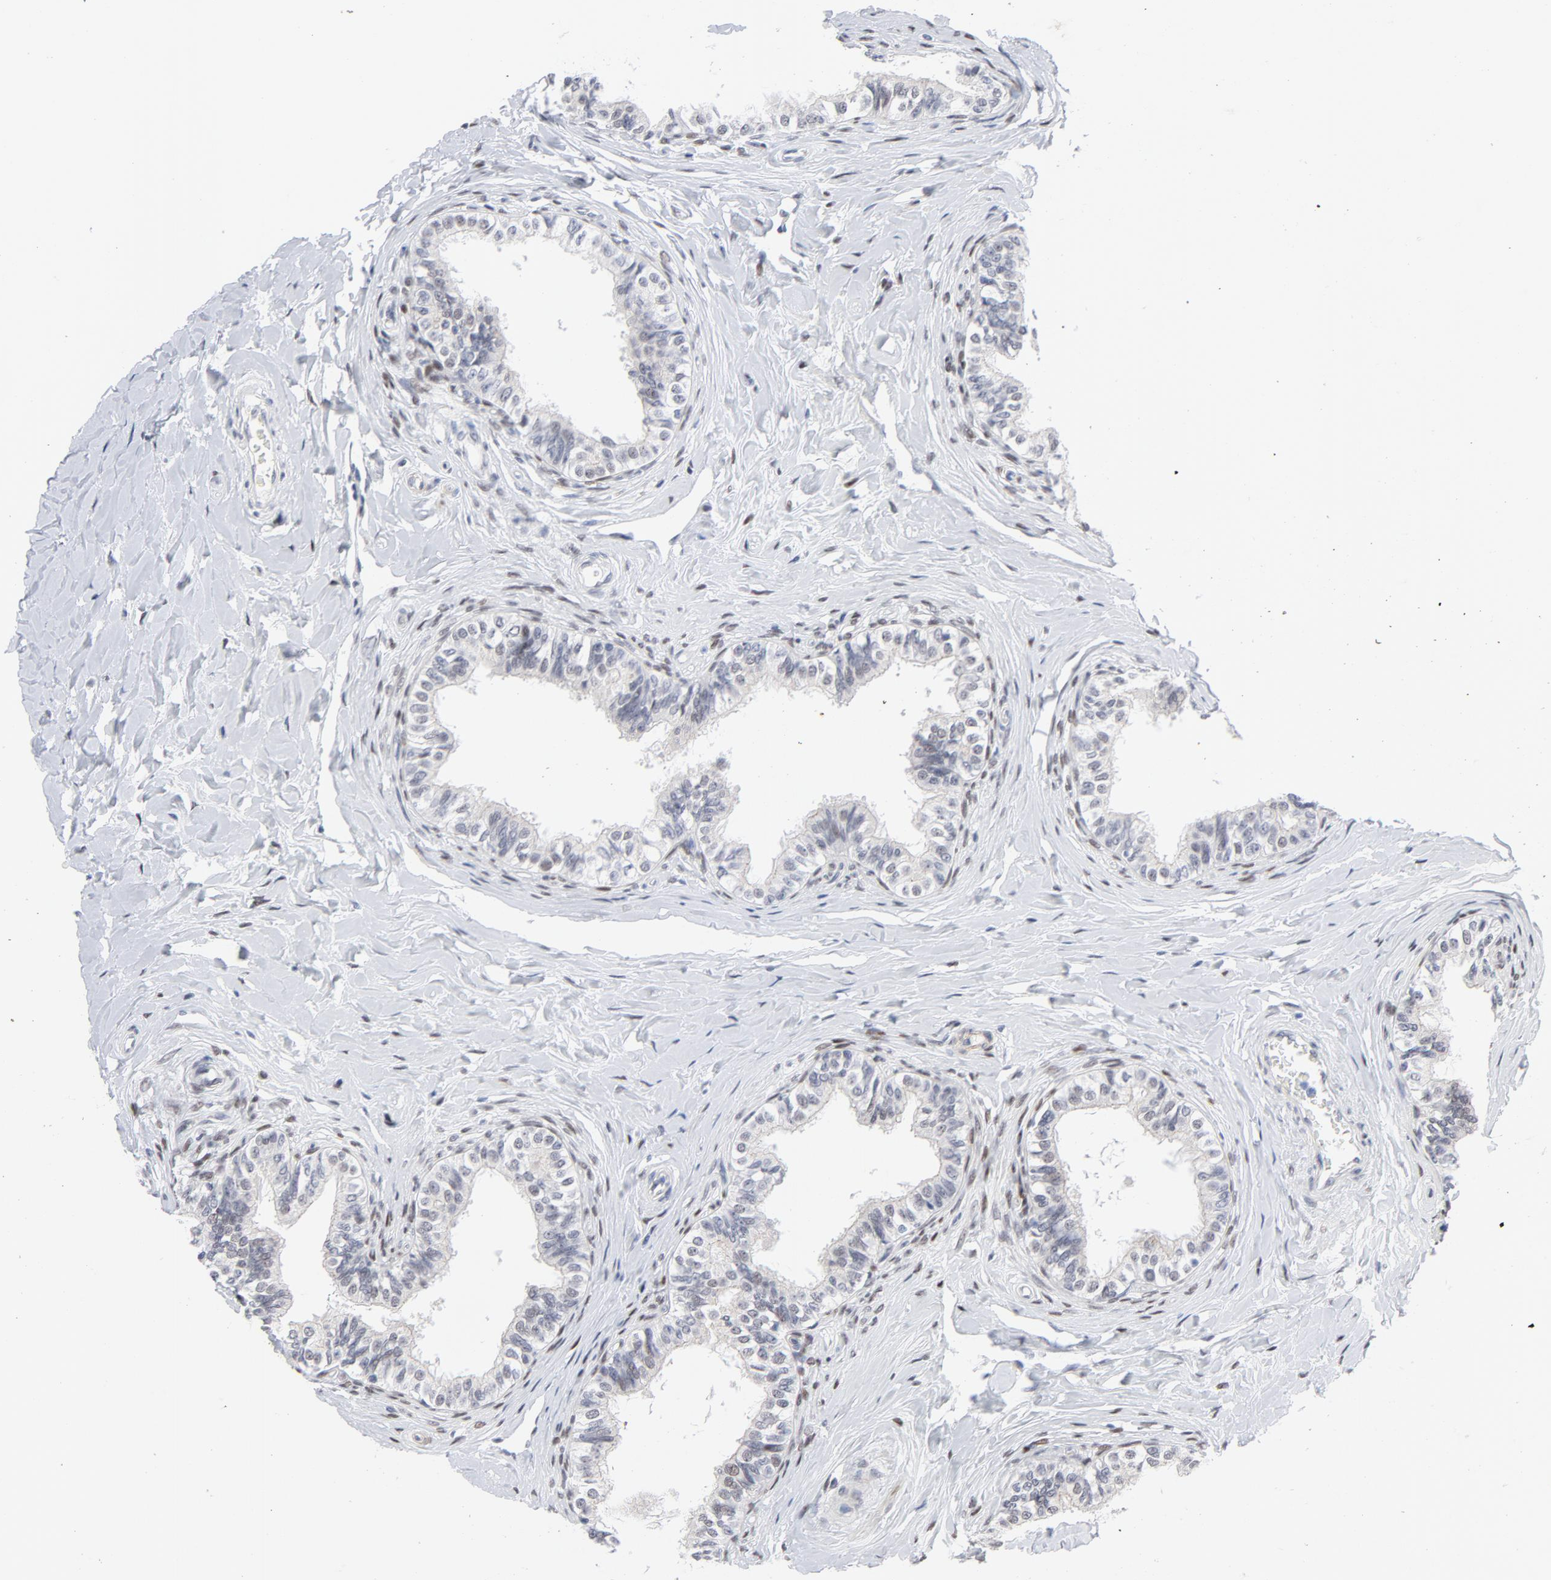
{"staining": {"intensity": "weak", "quantity": "<25%", "location": "nuclear"}, "tissue": "epididymis", "cell_type": "Glandular cells", "image_type": "normal", "snomed": [{"axis": "morphology", "description": "Normal tissue, NOS"}, {"axis": "topography", "description": "Soft tissue"}, {"axis": "topography", "description": "Epididymis"}], "caption": "An immunohistochemistry histopathology image of unremarkable epididymis is shown. There is no staining in glandular cells of epididymis. (Stains: DAB (3,3'-diaminobenzidine) immunohistochemistry with hematoxylin counter stain, Microscopy: brightfield microscopy at high magnification).", "gene": "NFIC", "patient": {"sex": "male", "age": 26}}